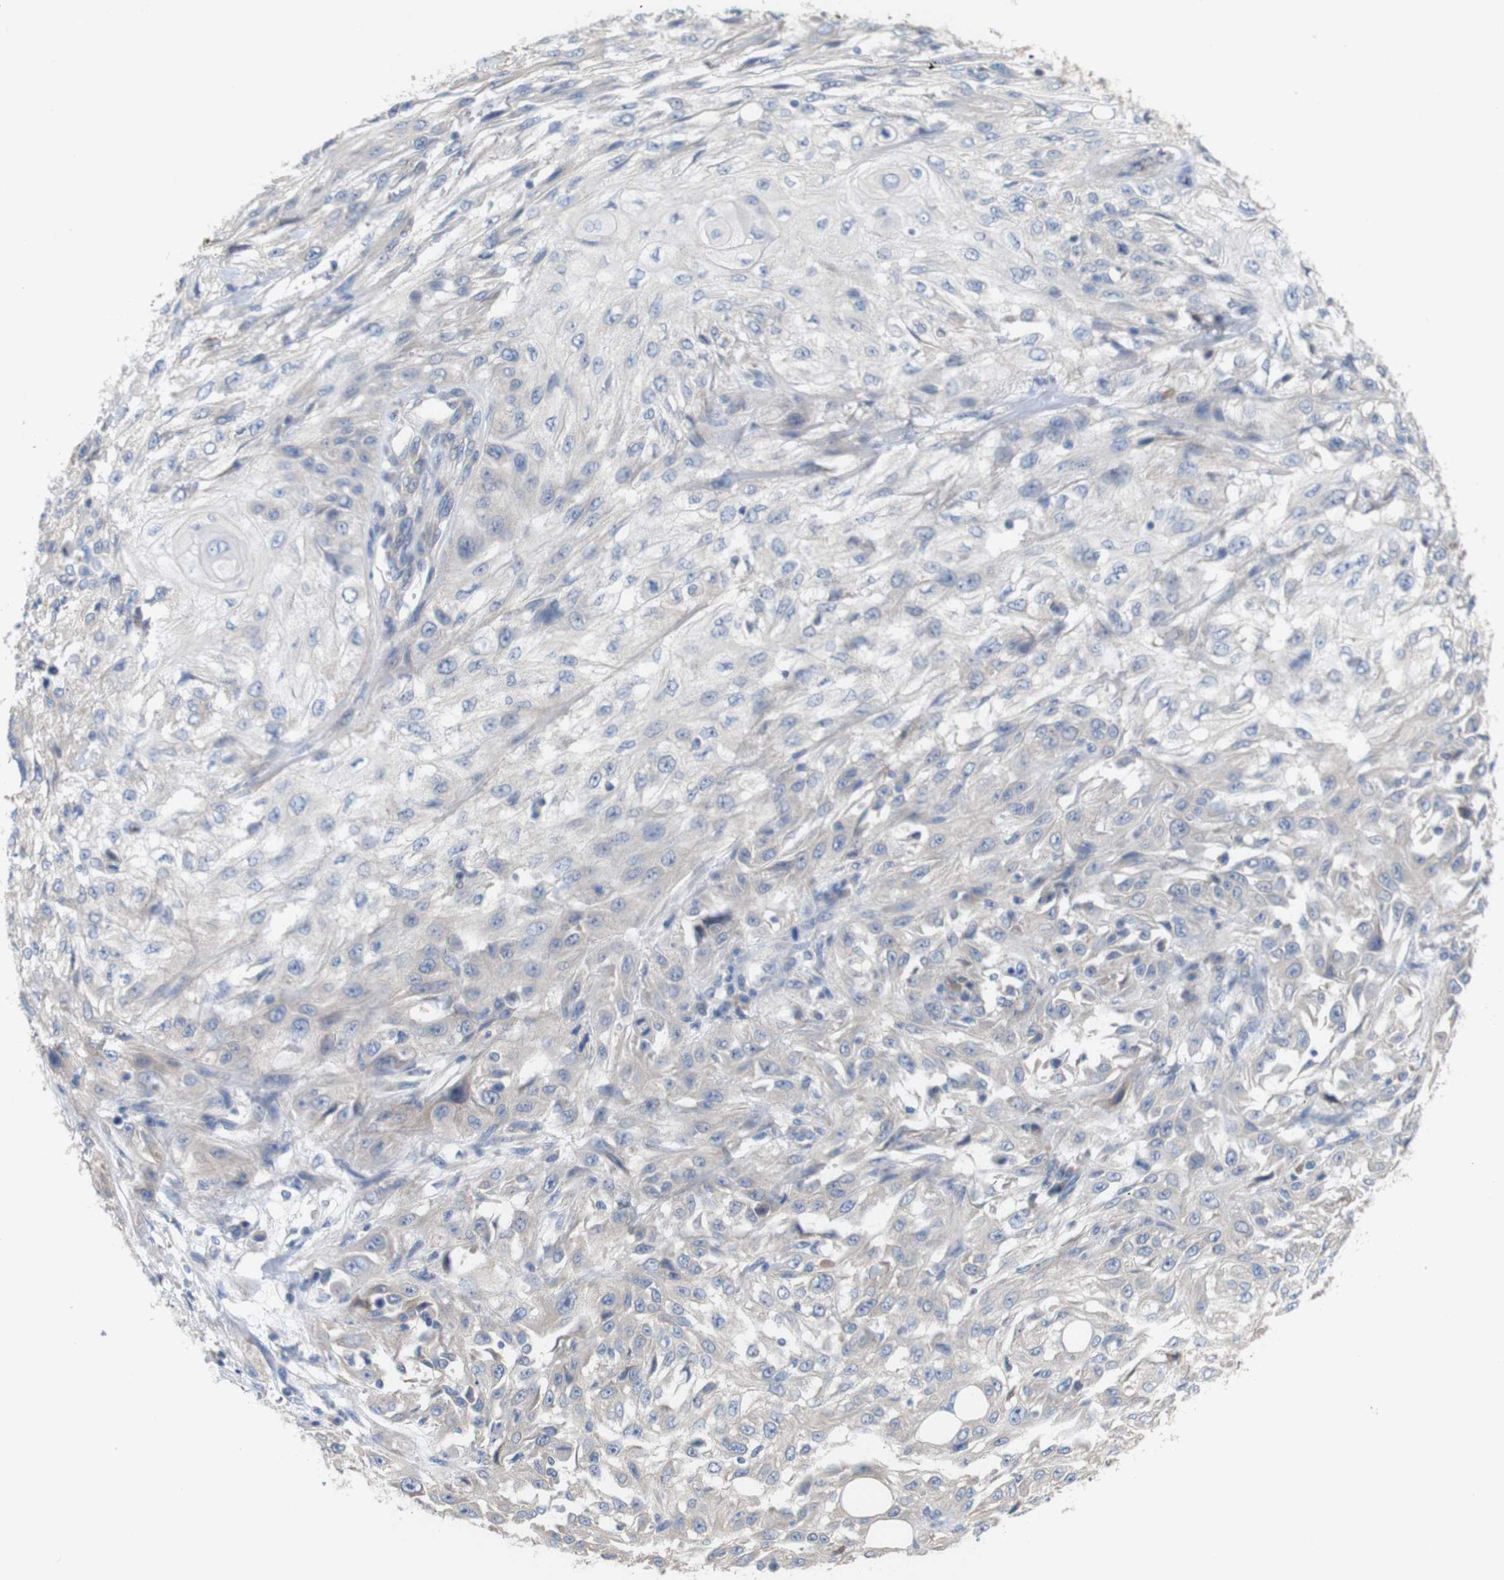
{"staining": {"intensity": "negative", "quantity": "none", "location": "none"}, "tissue": "skin cancer", "cell_type": "Tumor cells", "image_type": "cancer", "snomed": [{"axis": "morphology", "description": "Squamous cell carcinoma, NOS"}, {"axis": "topography", "description": "Skin"}], "caption": "IHC photomicrograph of squamous cell carcinoma (skin) stained for a protein (brown), which displays no positivity in tumor cells.", "gene": "MYEOV", "patient": {"sex": "male", "age": 75}}